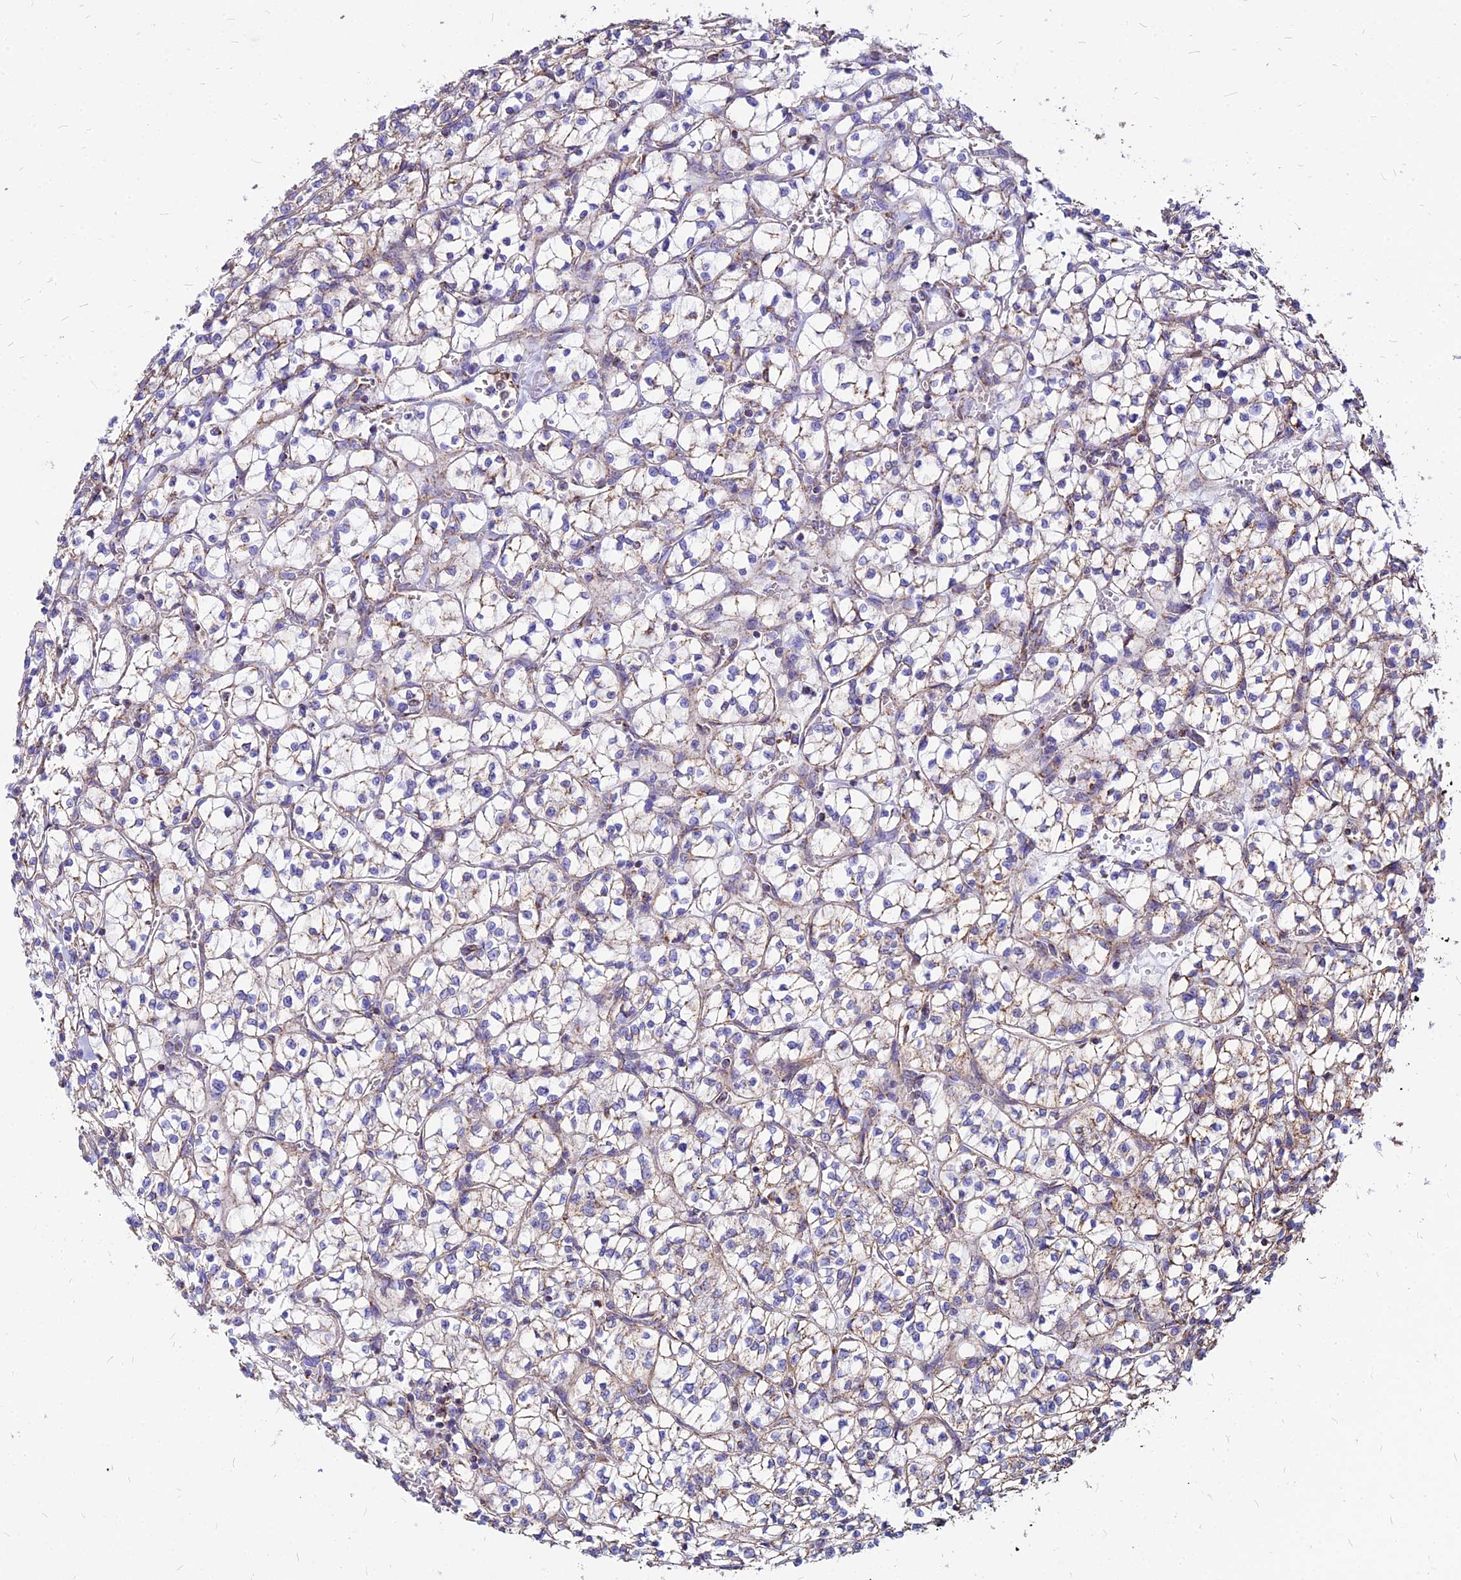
{"staining": {"intensity": "weak", "quantity": ">75%", "location": "cytoplasmic/membranous"}, "tissue": "renal cancer", "cell_type": "Tumor cells", "image_type": "cancer", "snomed": [{"axis": "morphology", "description": "Adenocarcinoma, NOS"}, {"axis": "topography", "description": "Kidney"}], "caption": "Renal cancer (adenocarcinoma) stained with a brown dye reveals weak cytoplasmic/membranous positive staining in approximately >75% of tumor cells.", "gene": "DLD", "patient": {"sex": "female", "age": 64}}